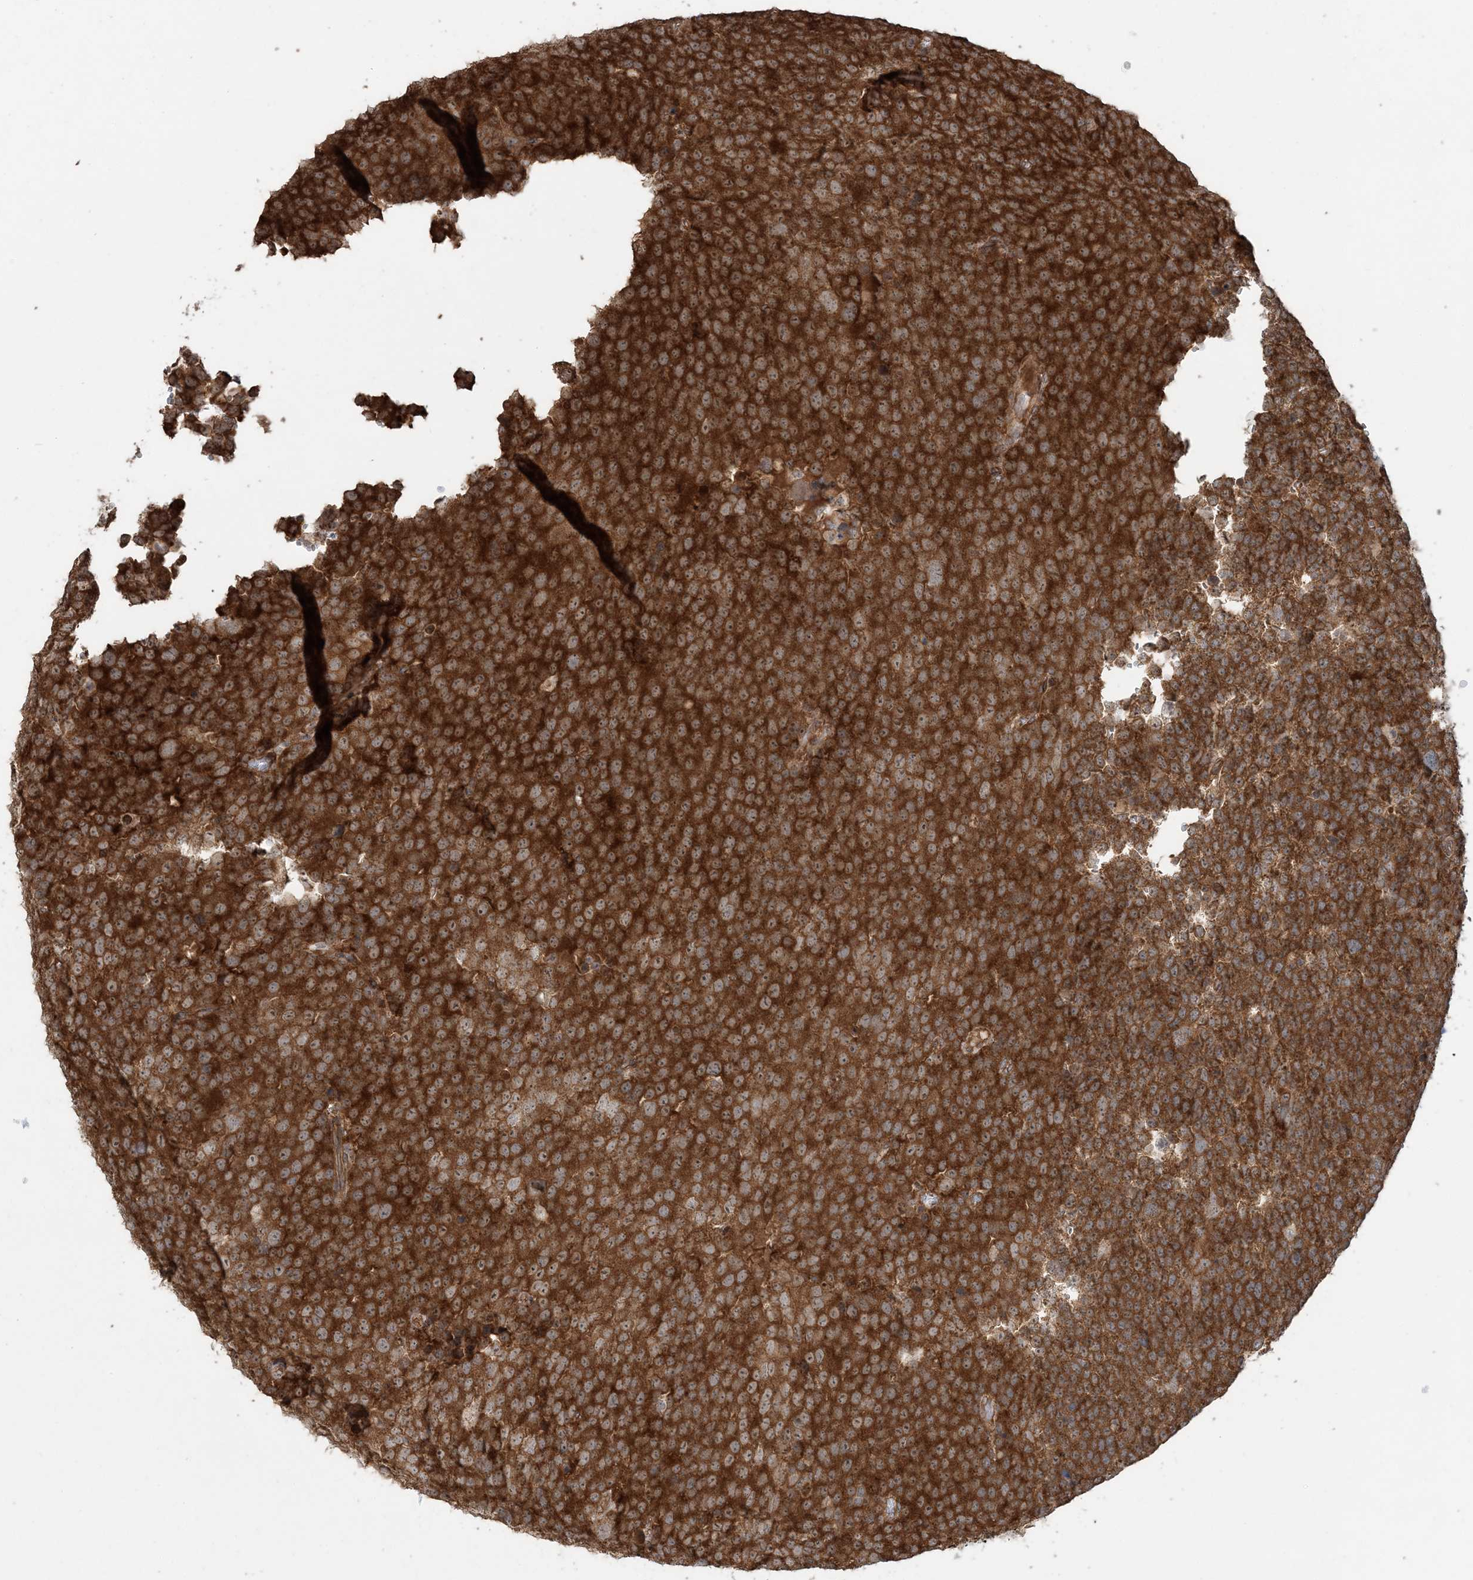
{"staining": {"intensity": "strong", "quantity": ">75%", "location": "cytoplasmic/membranous"}, "tissue": "testis cancer", "cell_type": "Tumor cells", "image_type": "cancer", "snomed": [{"axis": "morphology", "description": "Seminoma, NOS"}, {"axis": "topography", "description": "Testis"}], "caption": "Human seminoma (testis) stained for a protein (brown) shows strong cytoplasmic/membranous positive positivity in about >75% of tumor cells.", "gene": "STIM2", "patient": {"sex": "male", "age": 71}}